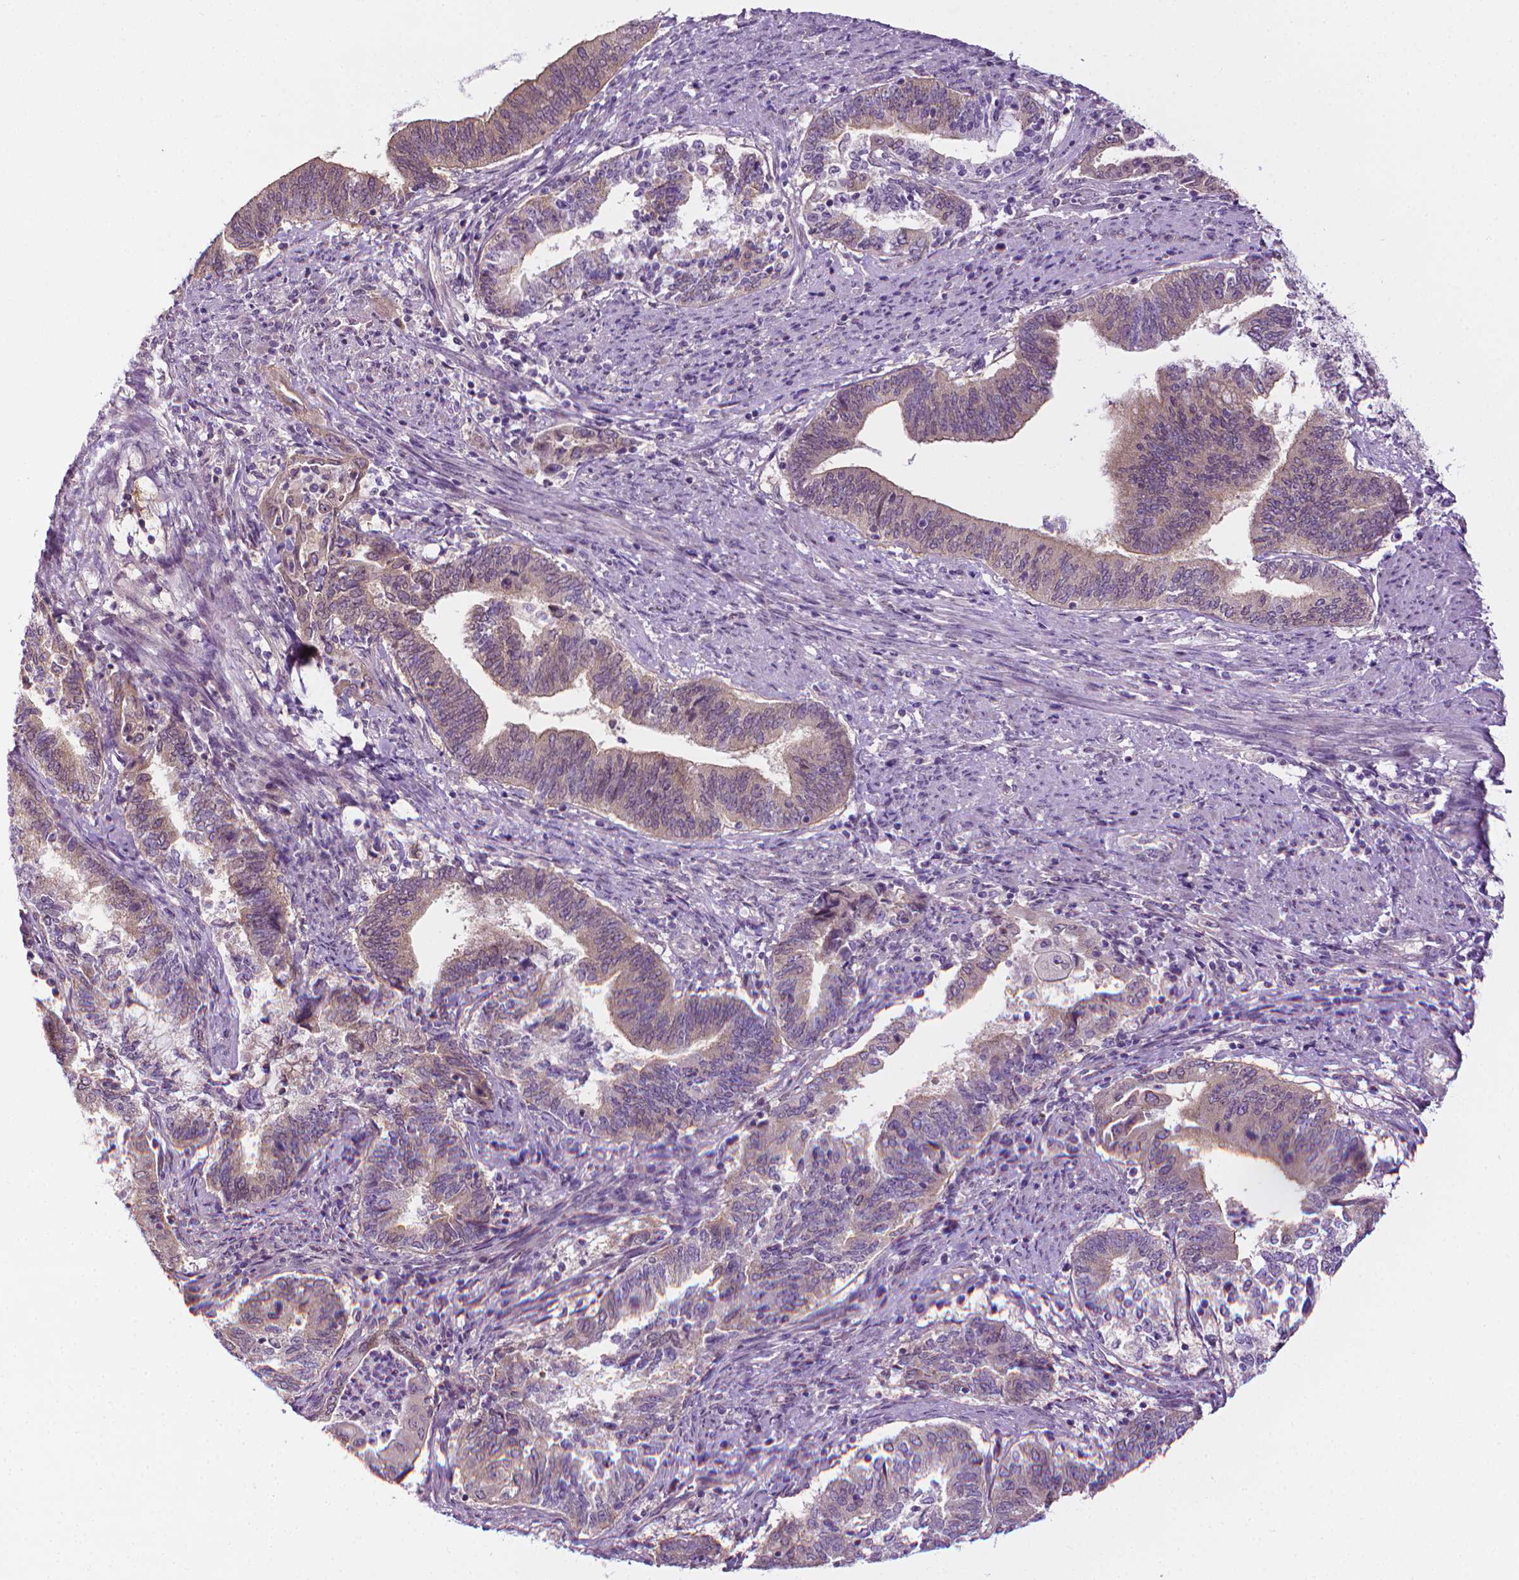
{"staining": {"intensity": "negative", "quantity": "none", "location": "none"}, "tissue": "endometrial cancer", "cell_type": "Tumor cells", "image_type": "cancer", "snomed": [{"axis": "morphology", "description": "Adenocarcinoma, NOS"}, {"axis": "topography", "description": "Endometrium"}], "caption": "A histopathology image of endometrial adenocarcinoma stained for a protein exhibits no brown staining in tumor cells.", "gene": "MCOLN3", "patient": {"sex": "female", "age": 65}}